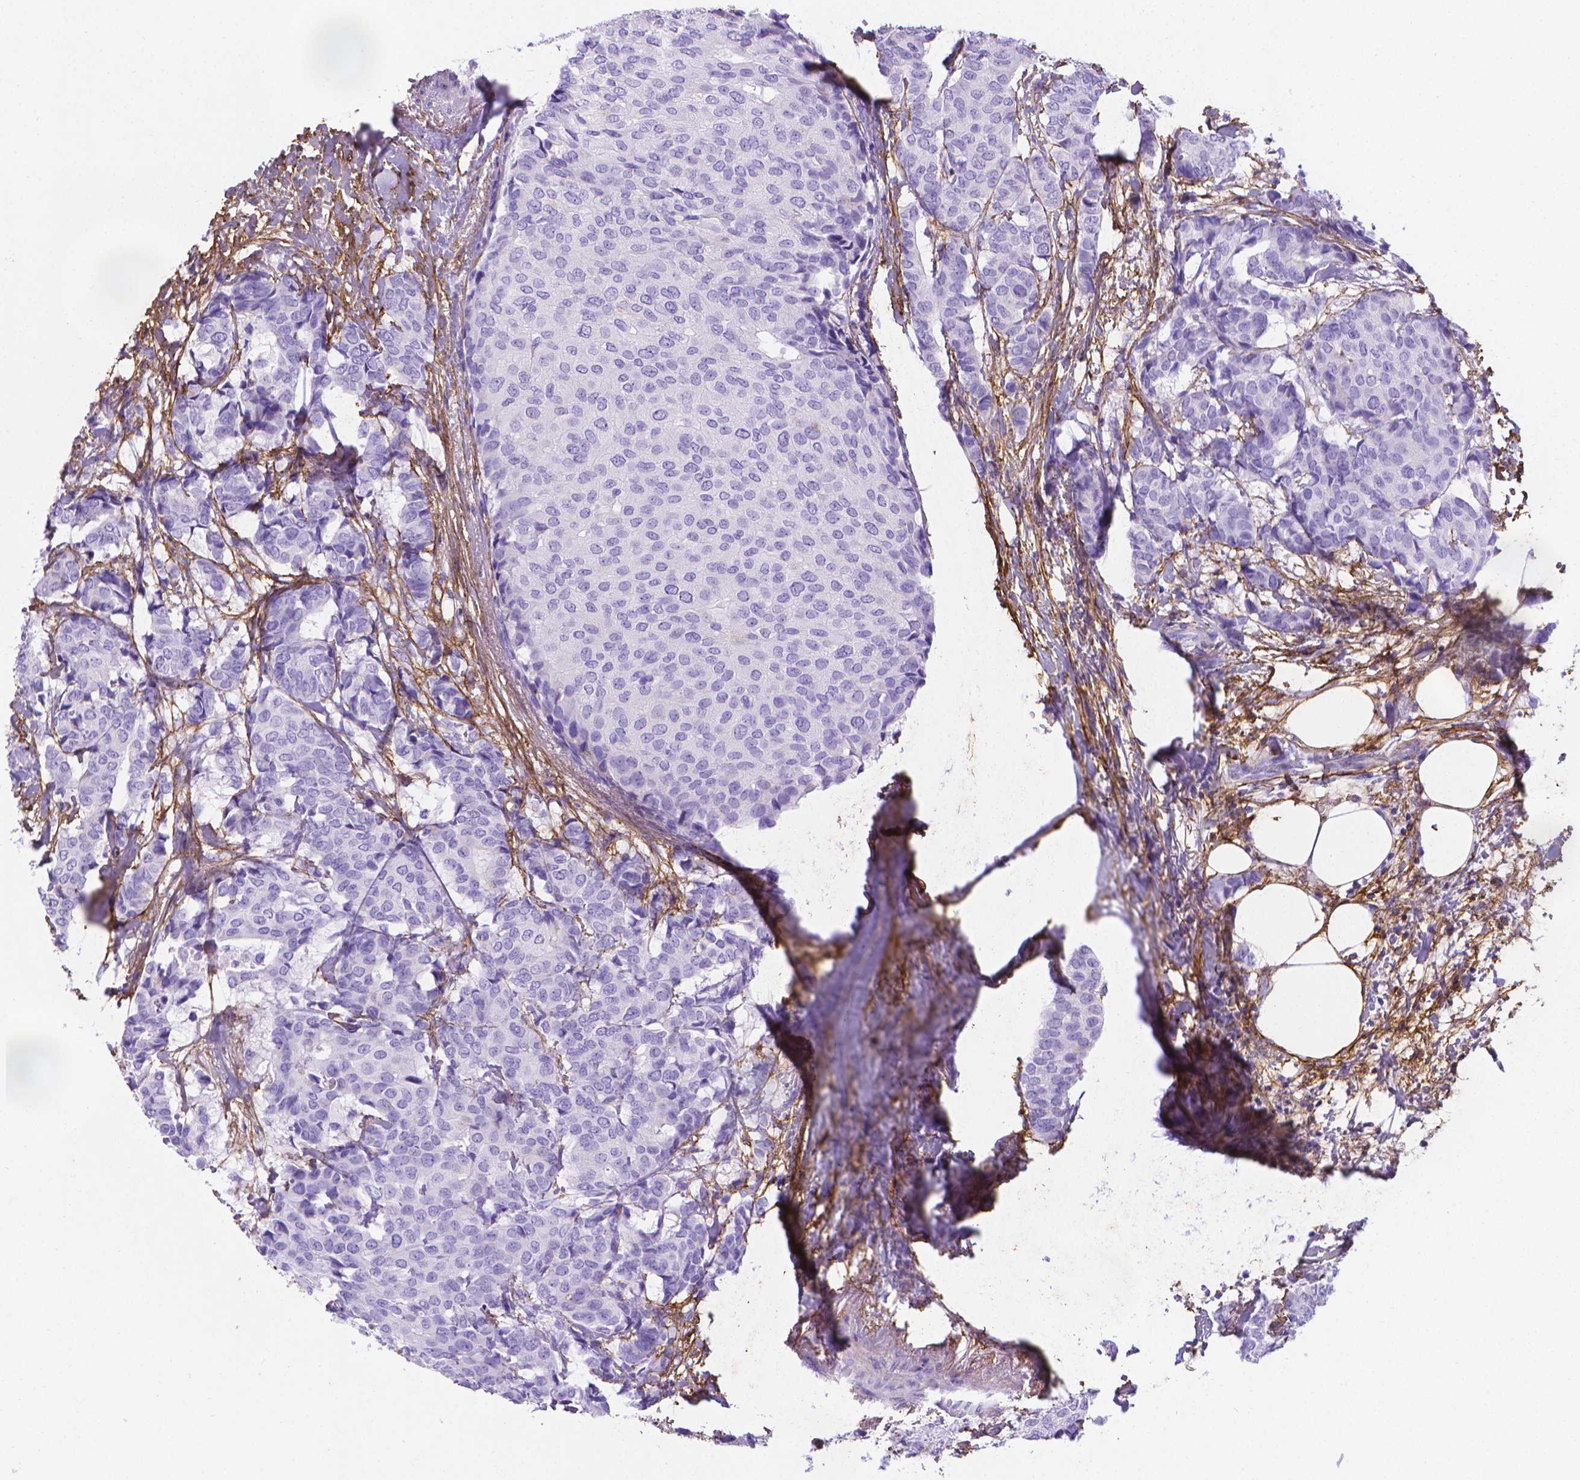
{"staining": {"intensity": "negative", "quantity": "none", "location": "none"}, "tissue": "breast cancer", "cell_type": "Tumor cells", "image_type": "cancer", "snomed": [{"axis": "morphology", "description": "Duct carcinoma"}, {"axis": "topography", "description": "Breast"}], "caption": "Breast invasive ductal carcinoma stained for a protein using immunohistochemistry displays no staining tumor cells.", "gene": "MFAP2", "patient": {"sex": "female", "age": 75}}